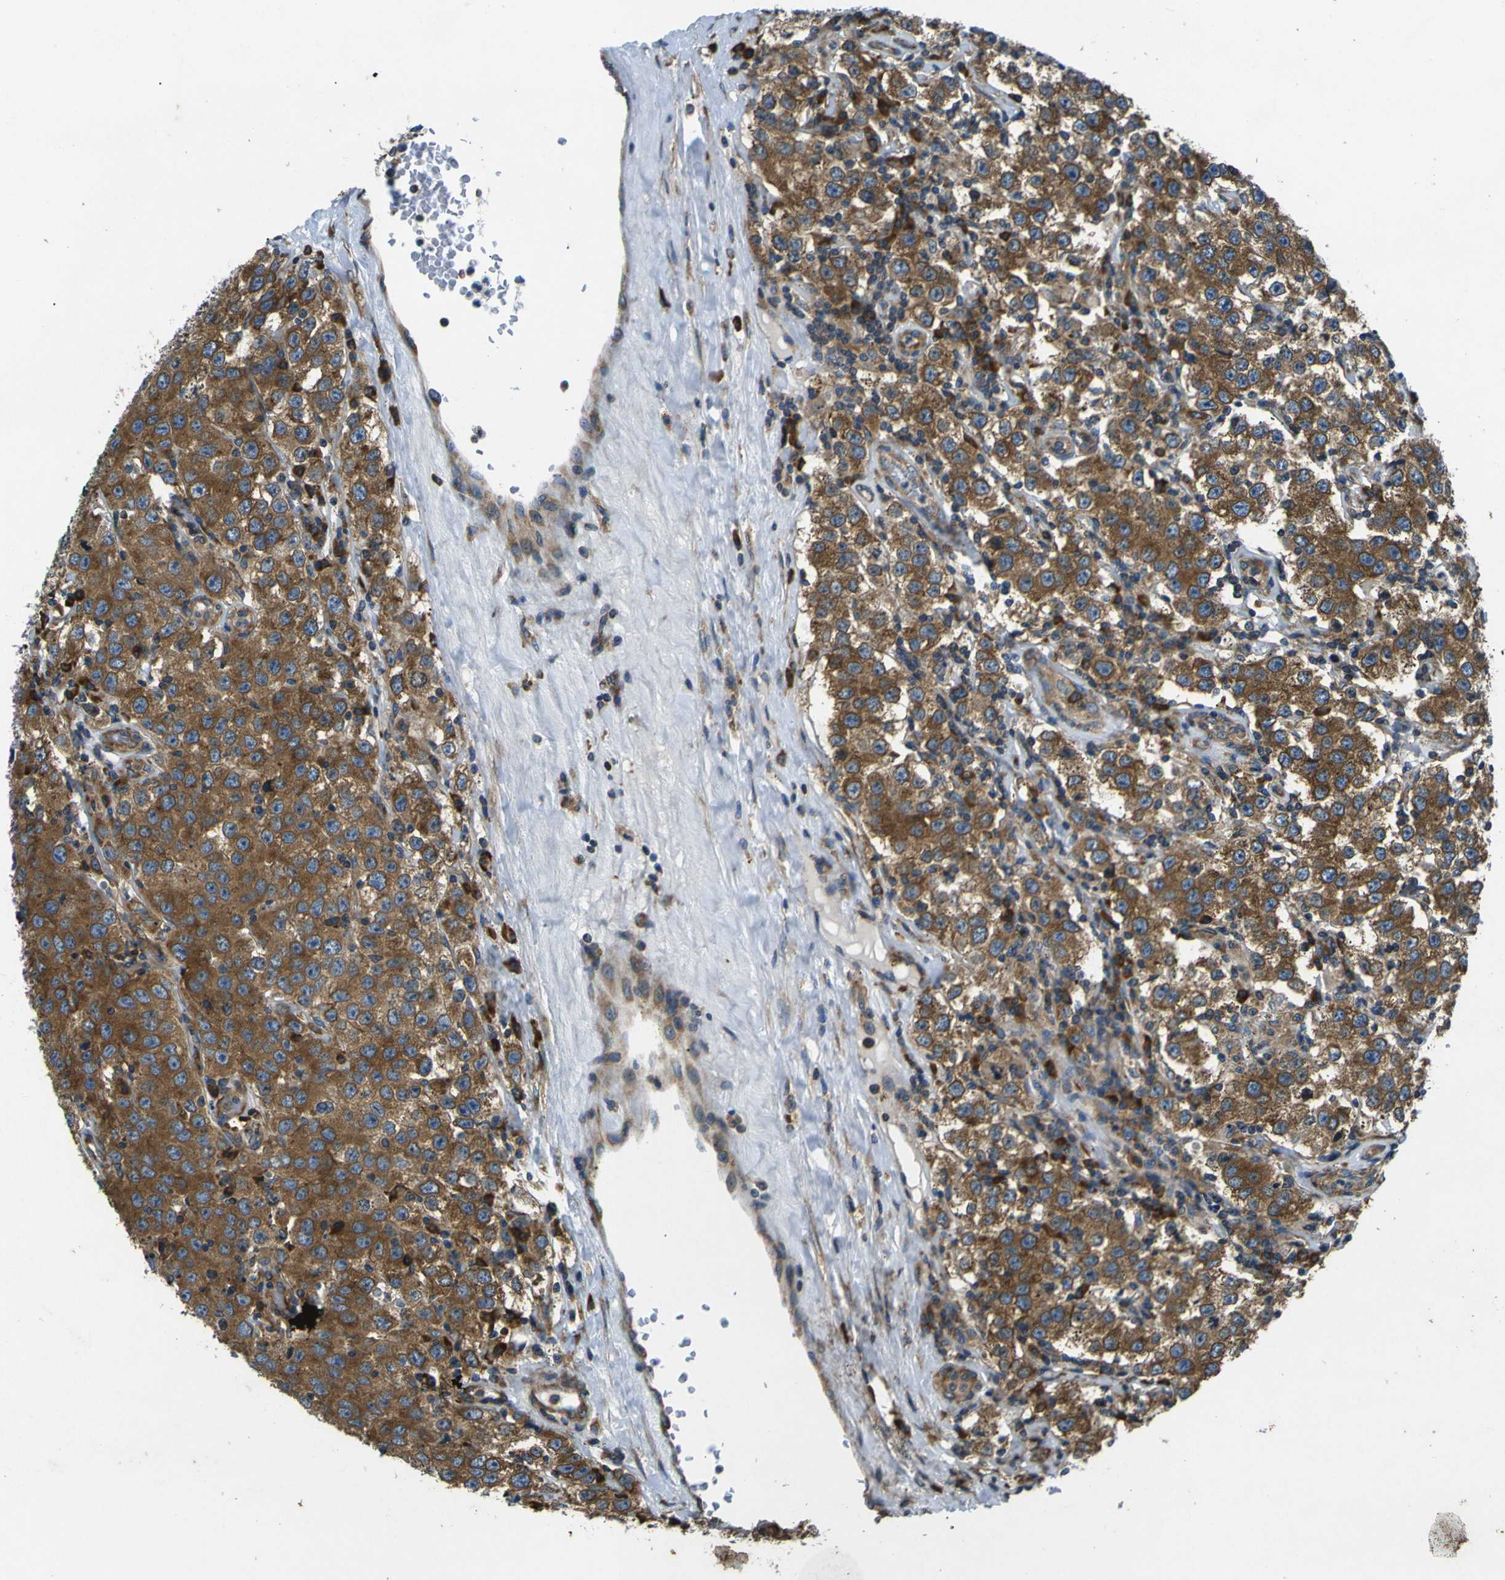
{"staining": {"intensity": "strong", "quantity": ">75%", "location": "cytoplasmic/membranous"}, "tissue": "testis cancer", "cell_type": "Tumor cells", "image_type": "cancer", "snomed": [{"axis": "morphology", "description": "Seminoma, NOS"}, {"axis": "topography", "description": "Testis"}], "caption": "Seminoma (testis) tissue demonstrates strong cytoplasmic/membranous positivity in about >75% of tumor cells, visualized by immunohistochemistry.", "gene": "RPSA", "patient": {"sex": "male", "age": 52}}